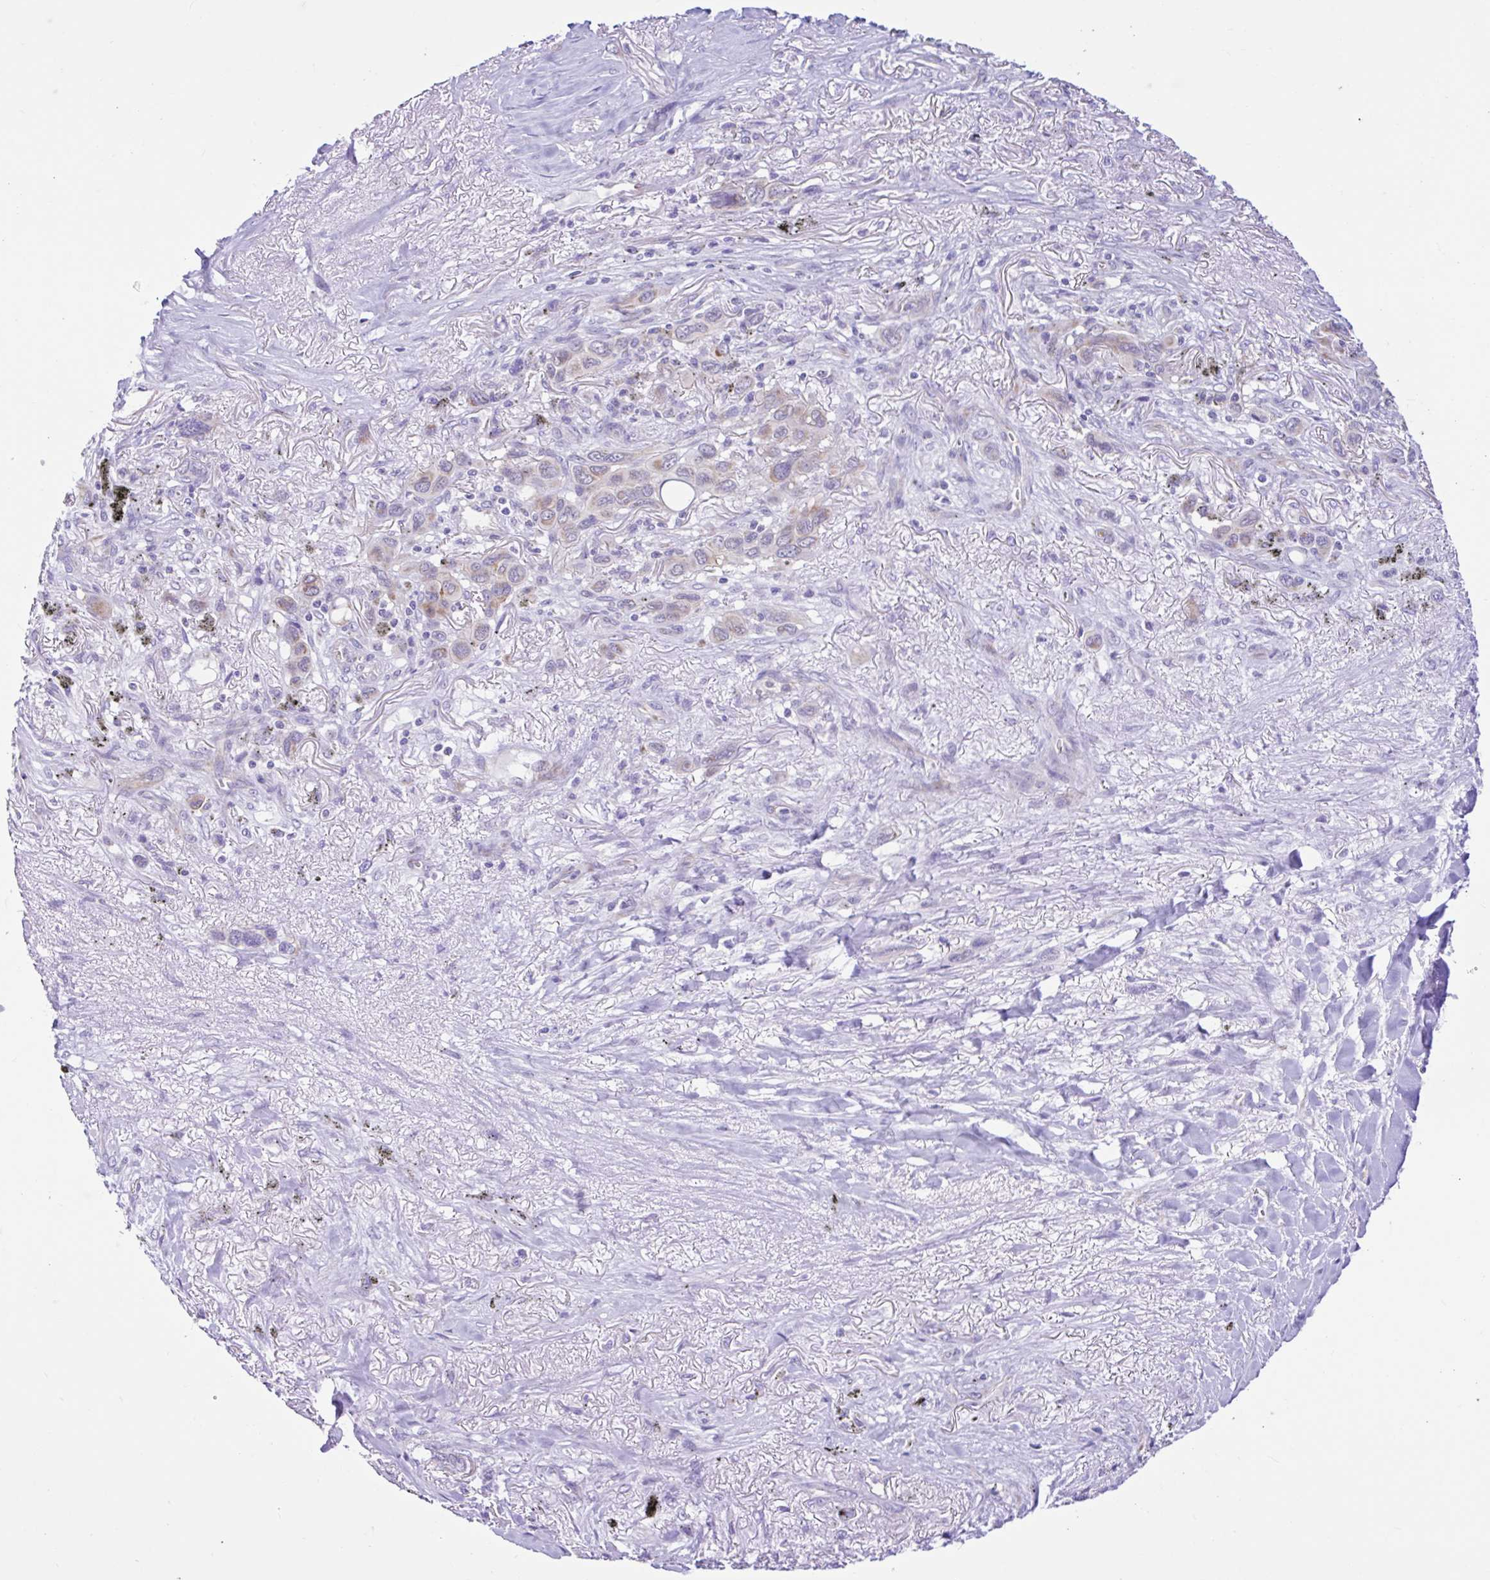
{"staining": {"intensity": "moderate", "quantity": "<25%", "location": "cytoplasmic/membranous"}, "tissue": "melanoma", "cell_type": "Tumor cells", "image_type": "cancer", "snomed": [{"axis": "morphology", "description": "Malignant melanoma, Metastatic site"}, {"axis": "topography", "description": "Lung"}], "caption": "Protein staining of melanoma tissue shows moderate cytoplasmic/membranous staining in about <25% of tumor cells.", "gene": "NDUFS2", "patient": {"sex": "male", "age": 48}}